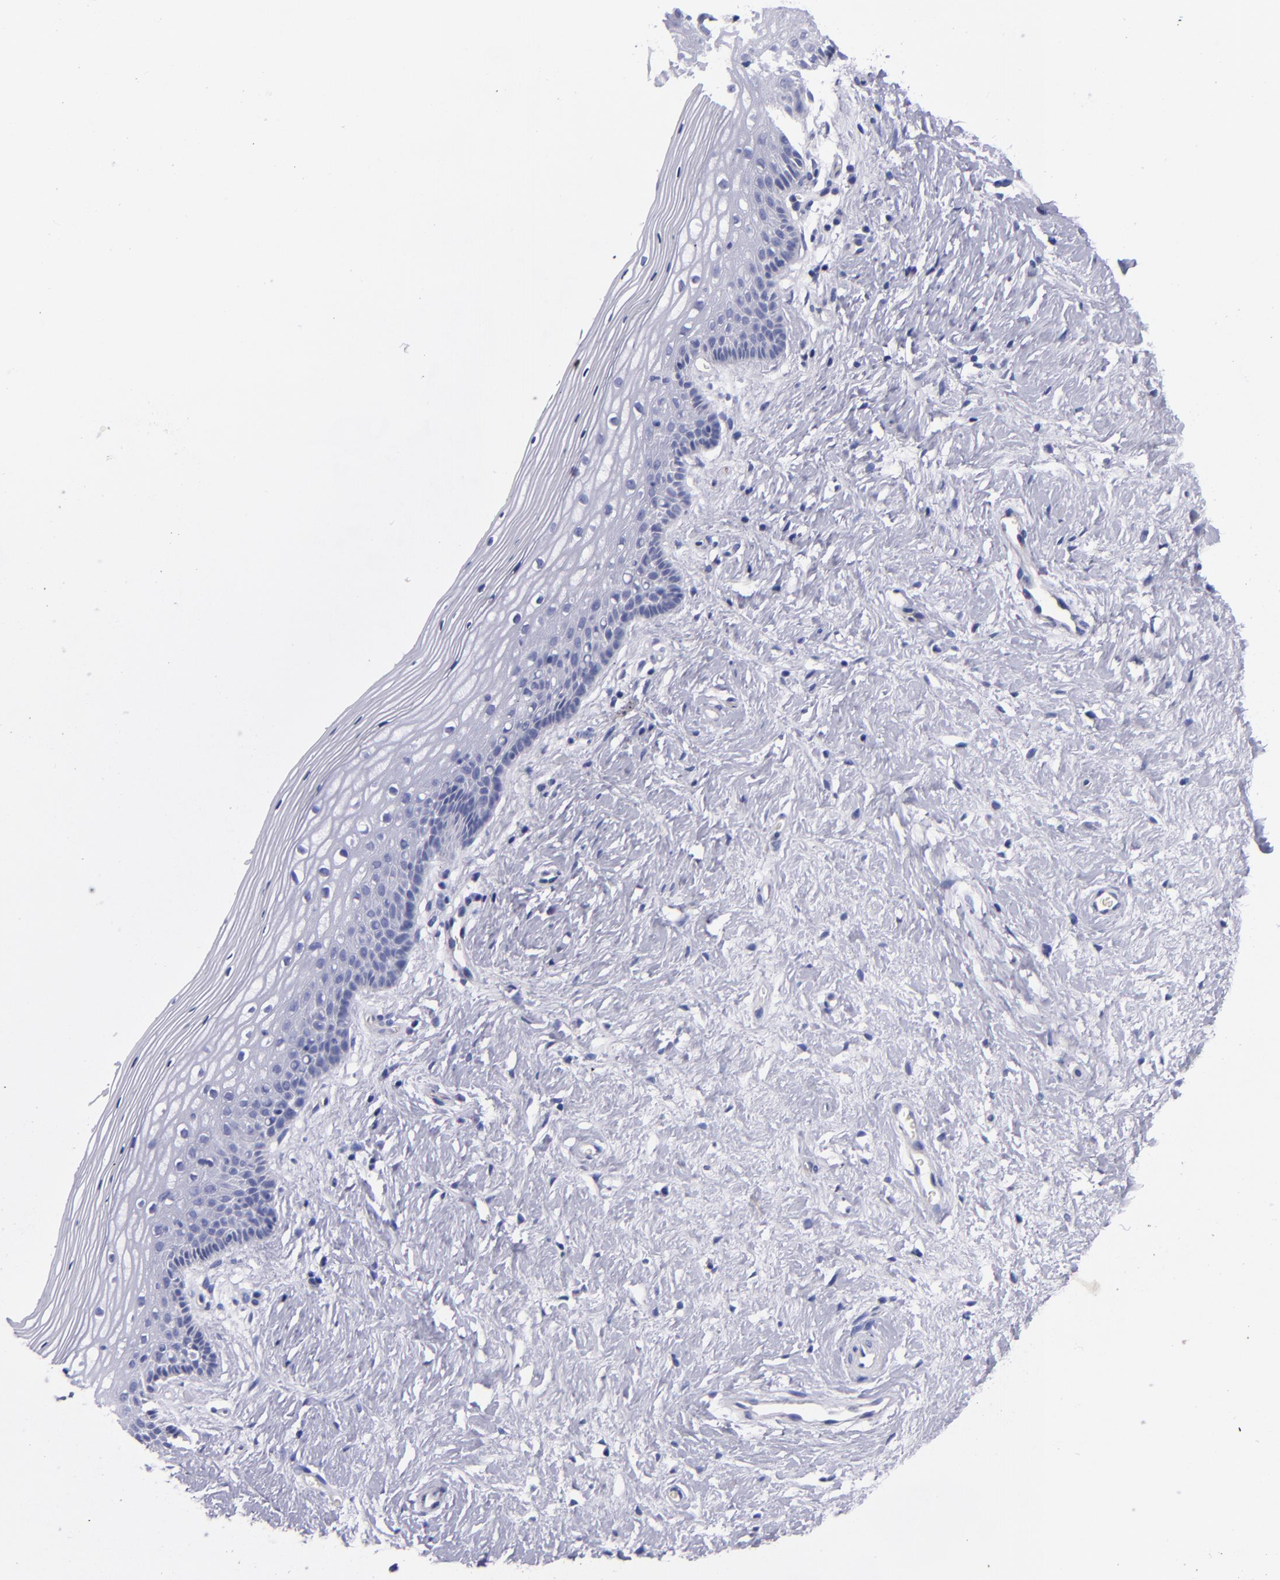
{"staining": {"intensity": "negative", "quantity": "none", "location": "none"}, "tissue": "vagina", "cell_type": "Squamous epithelial cells", "image_type": "normal", "snomed": [{"axis": "morphology", "description": "Normal tissue, NOS"}, {"axis": "topography", "description": "Vagina"}], "caption": "Vagina stained for a protein using IHC demonstrates no expression squamous epithelial cells.", "gene": "NOS3", "patient": {"sex": "female", "age": 46}}